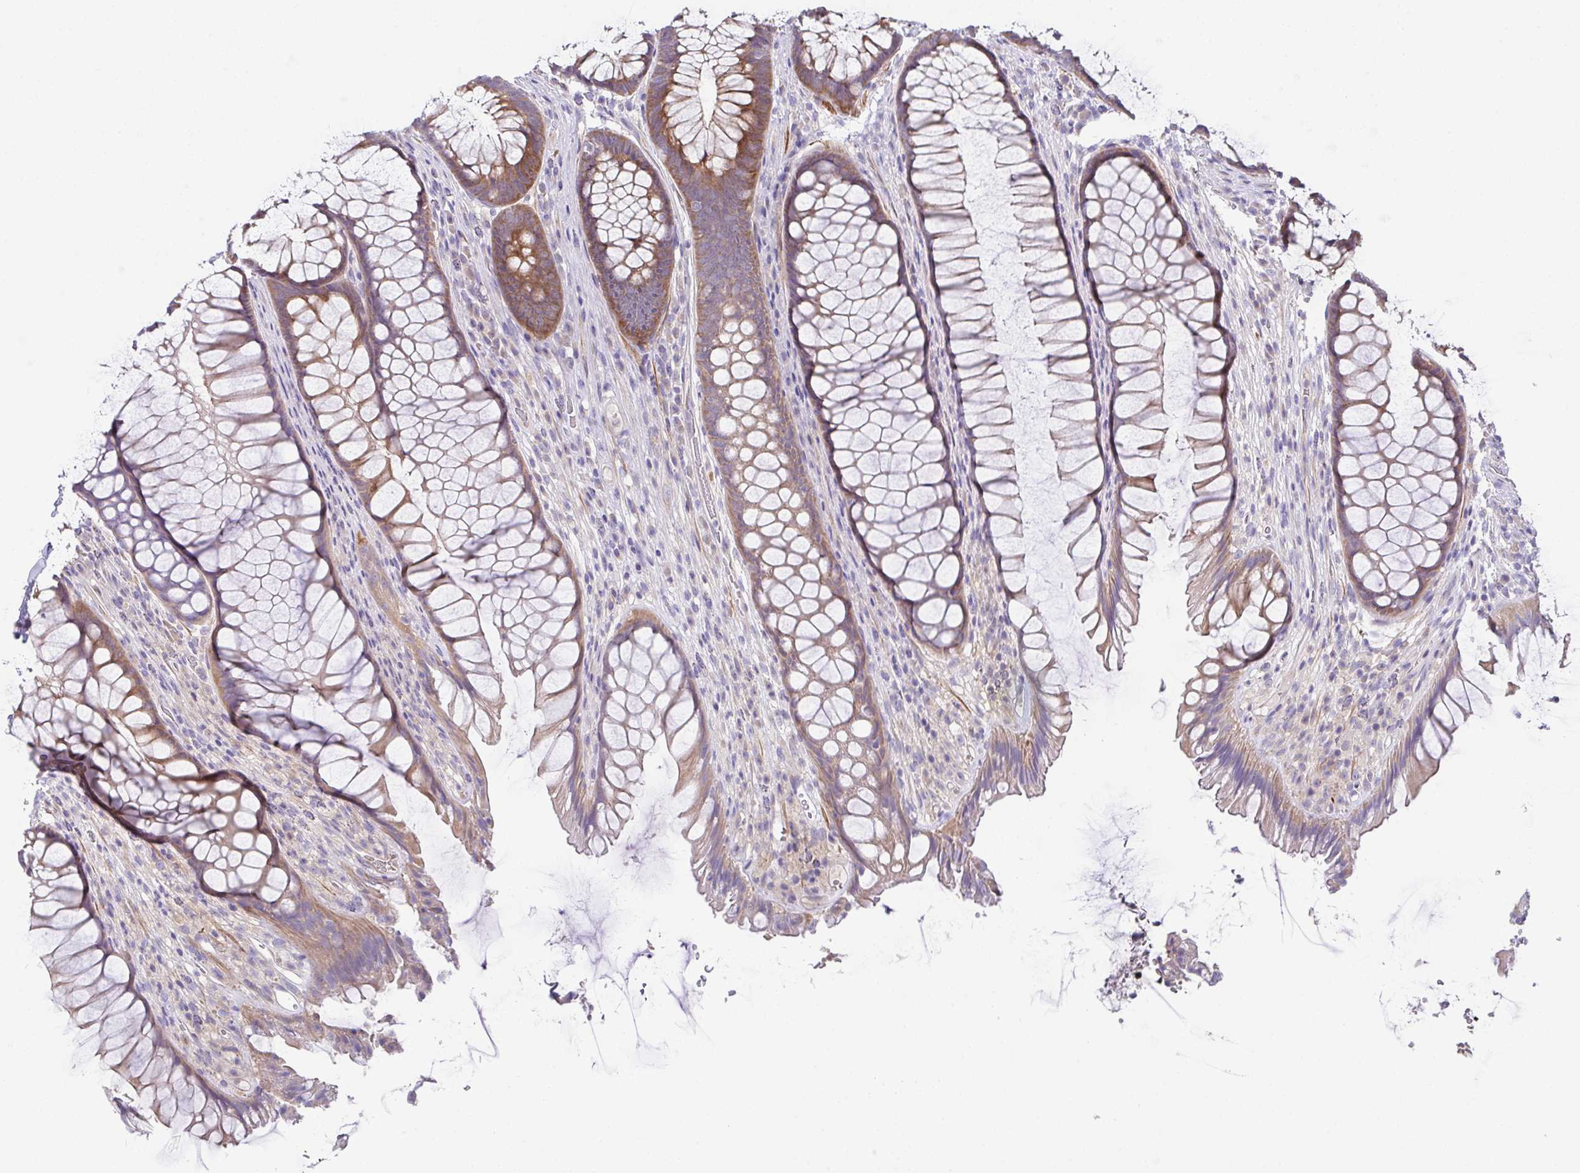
{"staining": {"intensity": "moderate", "quantity": ">75%", "location": "cytoplasmic/membranous"}, "tissue": "rectum", "cell_type": "Glandular cells", "image_type": "normal", "snomed": [{"axis": "morphology", "description": "Normal tissue, NOS"}, {"axis": "topography", "description": "Rectum"}], "caption": "The photomicrograph shows immunohistochemical staining of normal rectum. There is moderate cytoplasmic/membranous expression is identified in about >75% of glandular cells.", "gene": "CFAP97D1", "patient": {"sex": "male", "age": 53}}